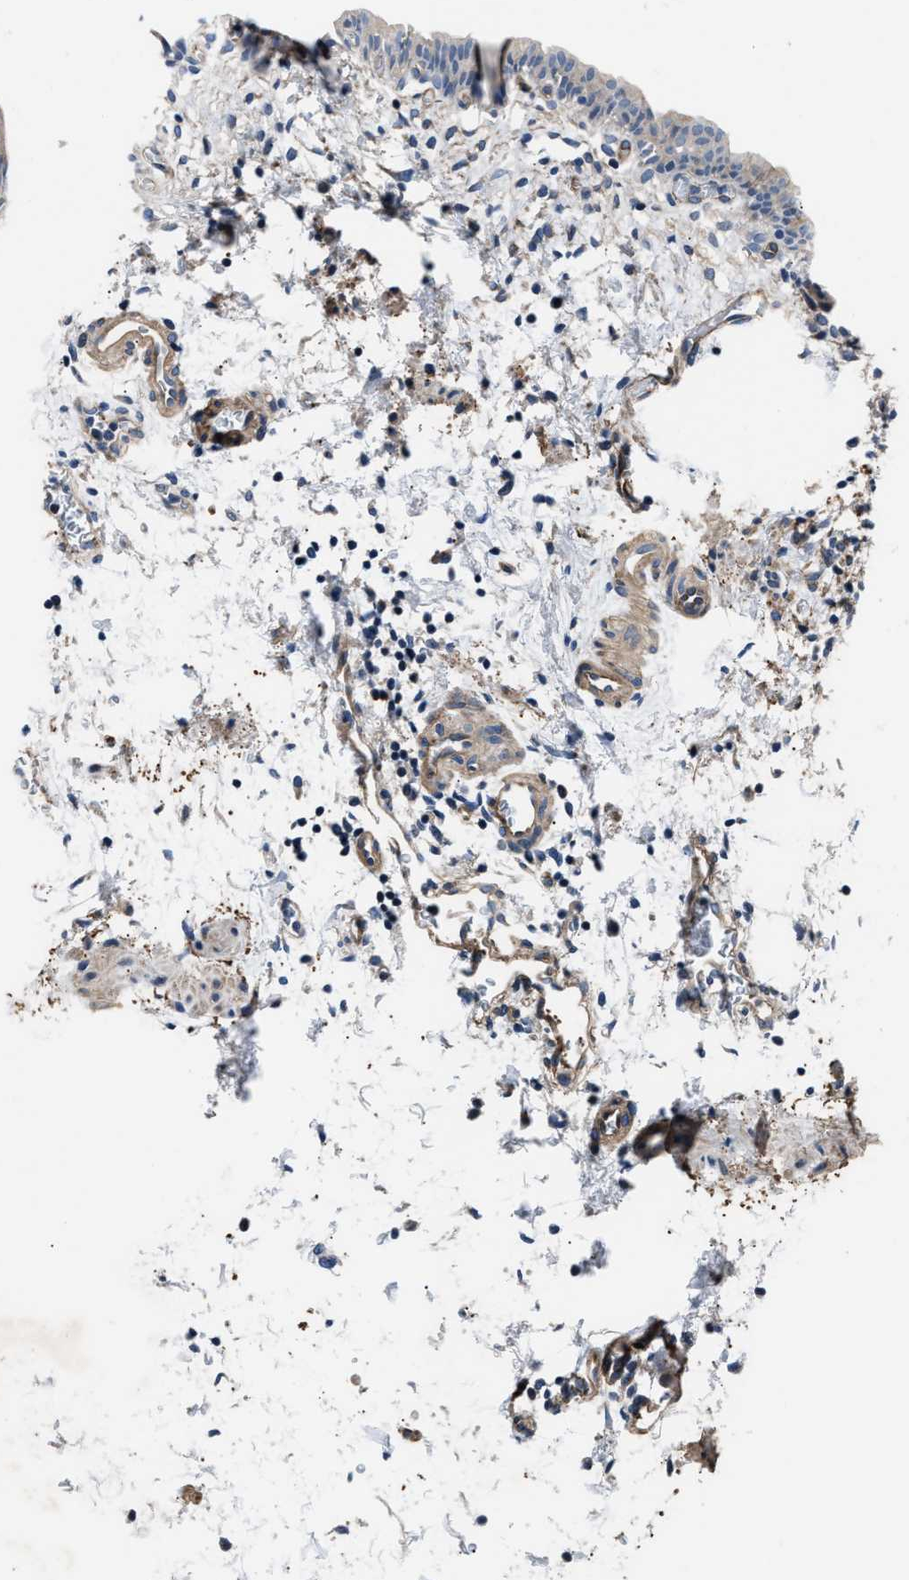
{"staining": {"intensity": "weak", "quantity": "<25%", "location": "cytoplasmic/membranous"}, "tissue": "urinary bladder", "cell_type": "Urothelial cells", "image_type": "normal", "snomed": [{"axis": "morphology", "description": "Normal tissue, NOS"}, {"axis": "topography", "description": "Urinary bladder"}], "caption": "Immunohistochemical staining of benign human urinary bladder shows no significant positivity in urothelial cells.", "gene": "MPDZ", "patient": {"sex": "male", "age": 37}}